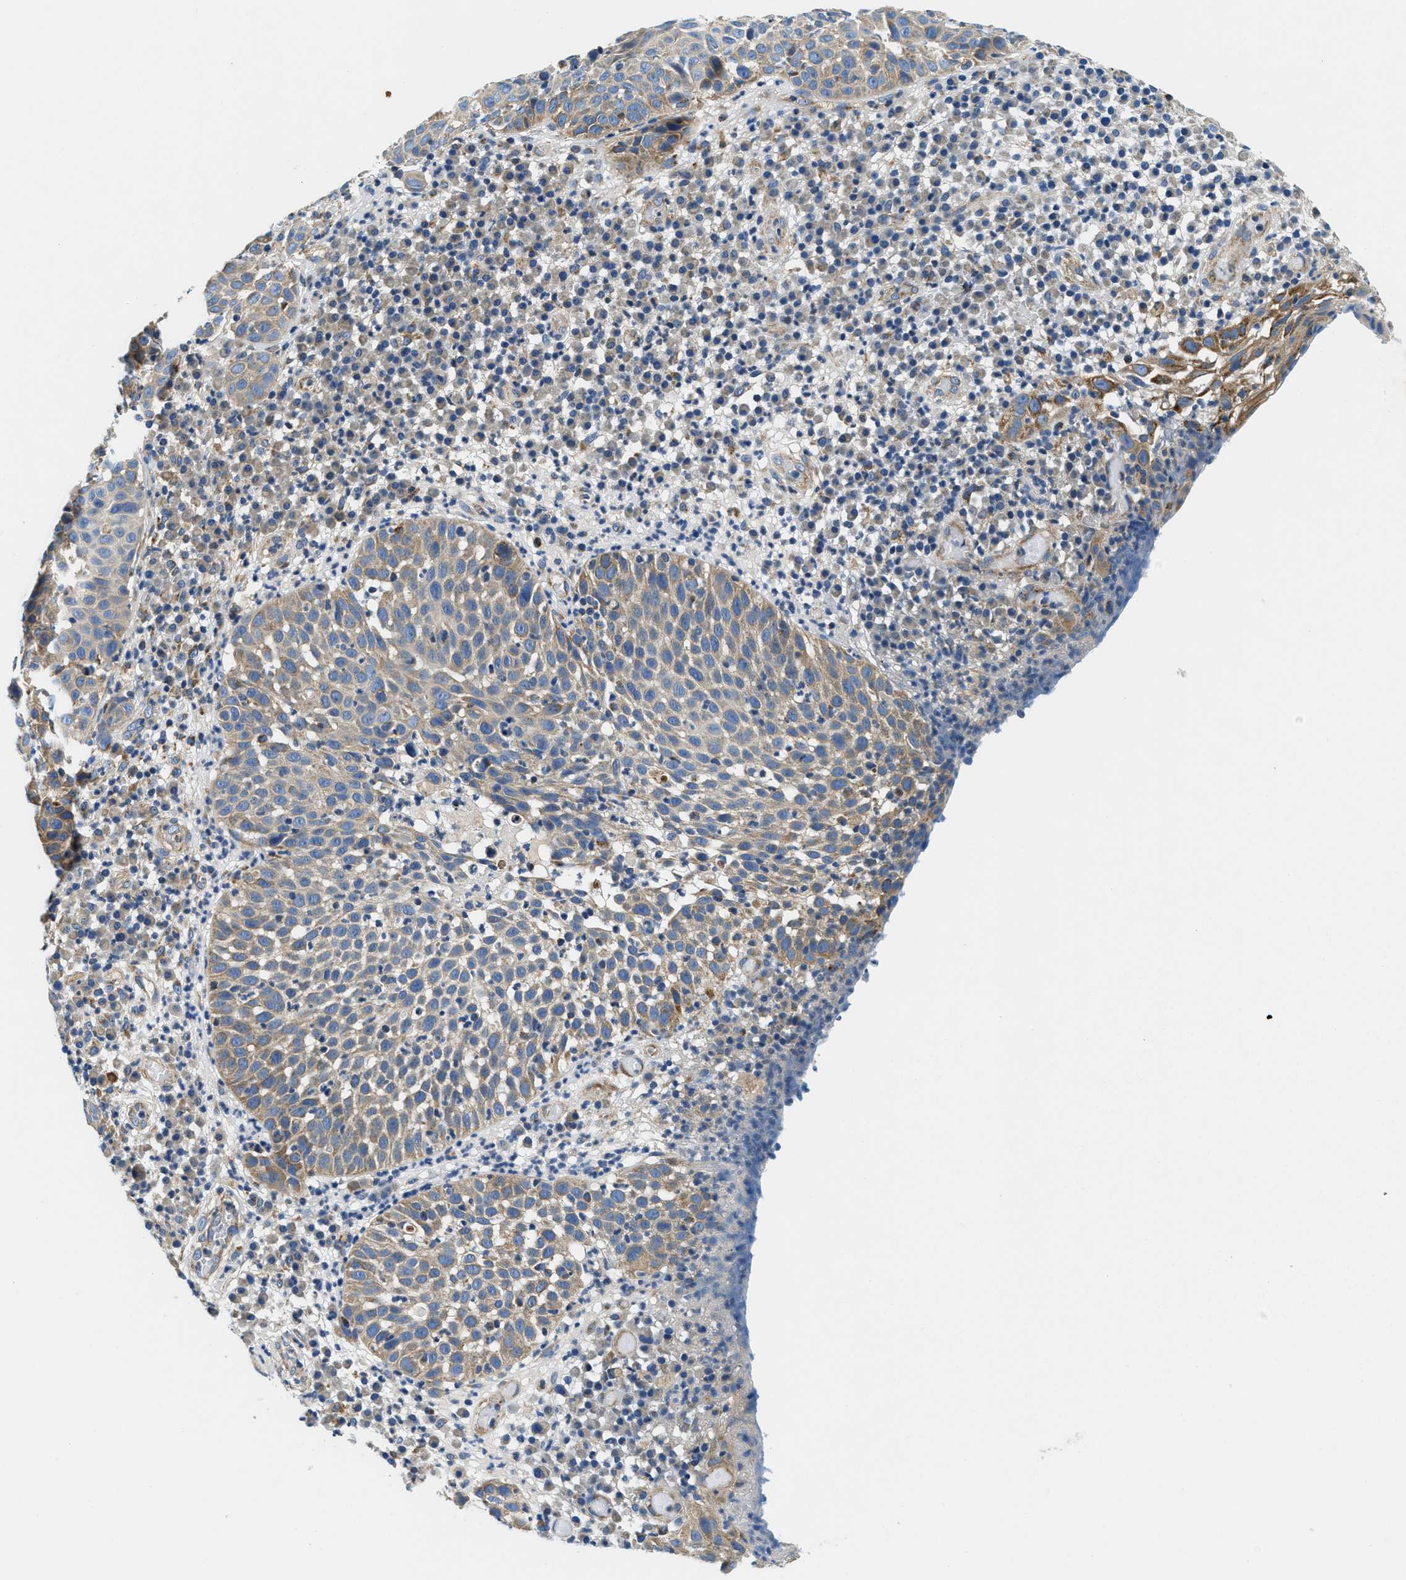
{"staining": {"intensity": "moderate", "quantity": "<25%", "location": "cytoplasmic/membranous"}, "tissue": "skin cancer", "cell_type": "Tumor cells", "image_type": "cancer", "snomed": [{"axis": "morphology", "description": "Squamous cell carcinoma in situ, NOS"}, {"axis": "morphology", "description": "Squamous cell carcinoma, NOS"}, {"axis": "topography", "description": "Skin"}], "caption": "About <25% of tumor cells in human skin squamous cell carcinoma reveal moderate cytoplasmic/membranous protein expression as visualized by brown immunohistochemical staining.", "gene": "SAMD4B", "patient": {"sex": "male", "age": 93}}